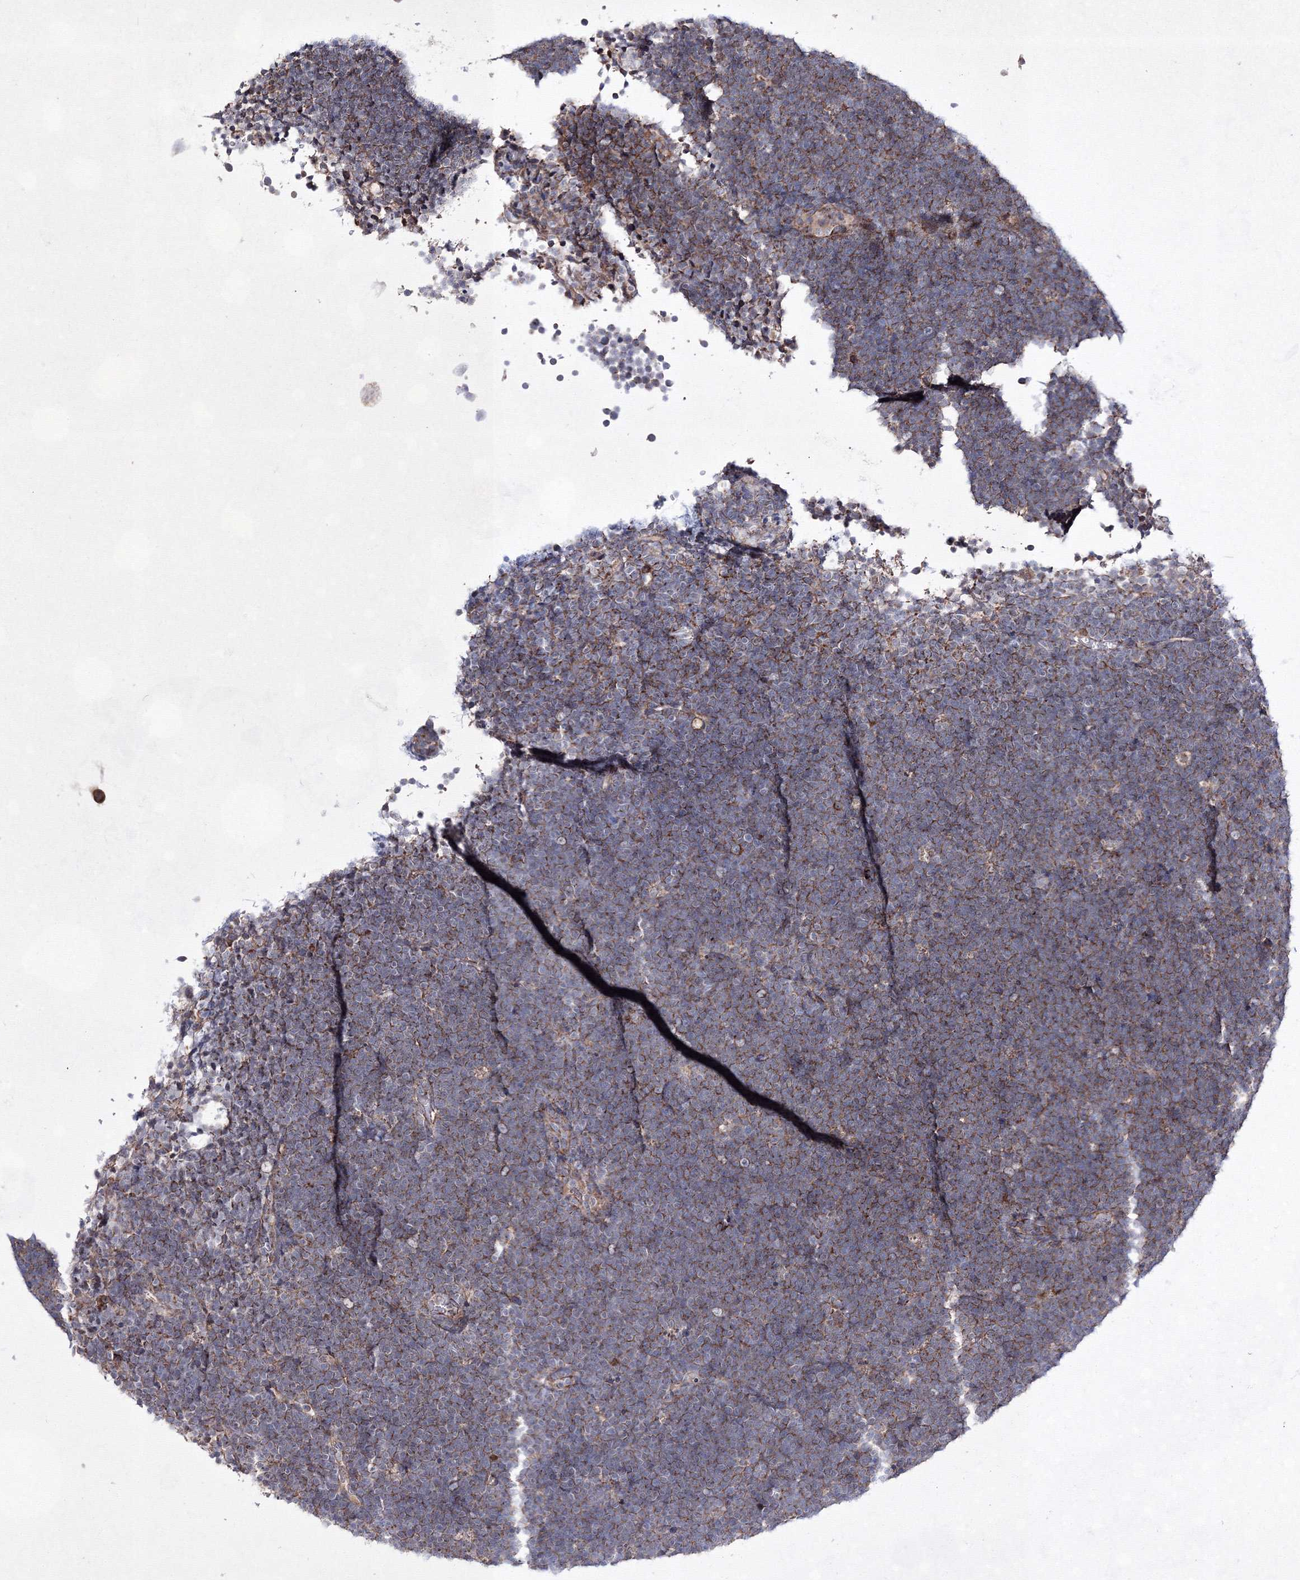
{"staining": {"intensity": "weak", "quantity": ">75%", "location": "cytoplasmic/membranous"}, "tissue": "lymphoma", "cell_type": "Tumor cells", "image_type": "cancer", "snomed": [{"axis": "morphology", "description": "Malignant lymphoma, non-Hodgkin's type, High grade"}, {"axis": "topography", "description": "Lymph node"}], "caption": "A high-resolution micrograph shows immunohistochemistry staining of lymphoma, which shows weak cytoplasmic/membranous expression in approximately >75% of tumor cells.", "gene": "GFM1", "patient": {"sex": "male", "age": 13}}